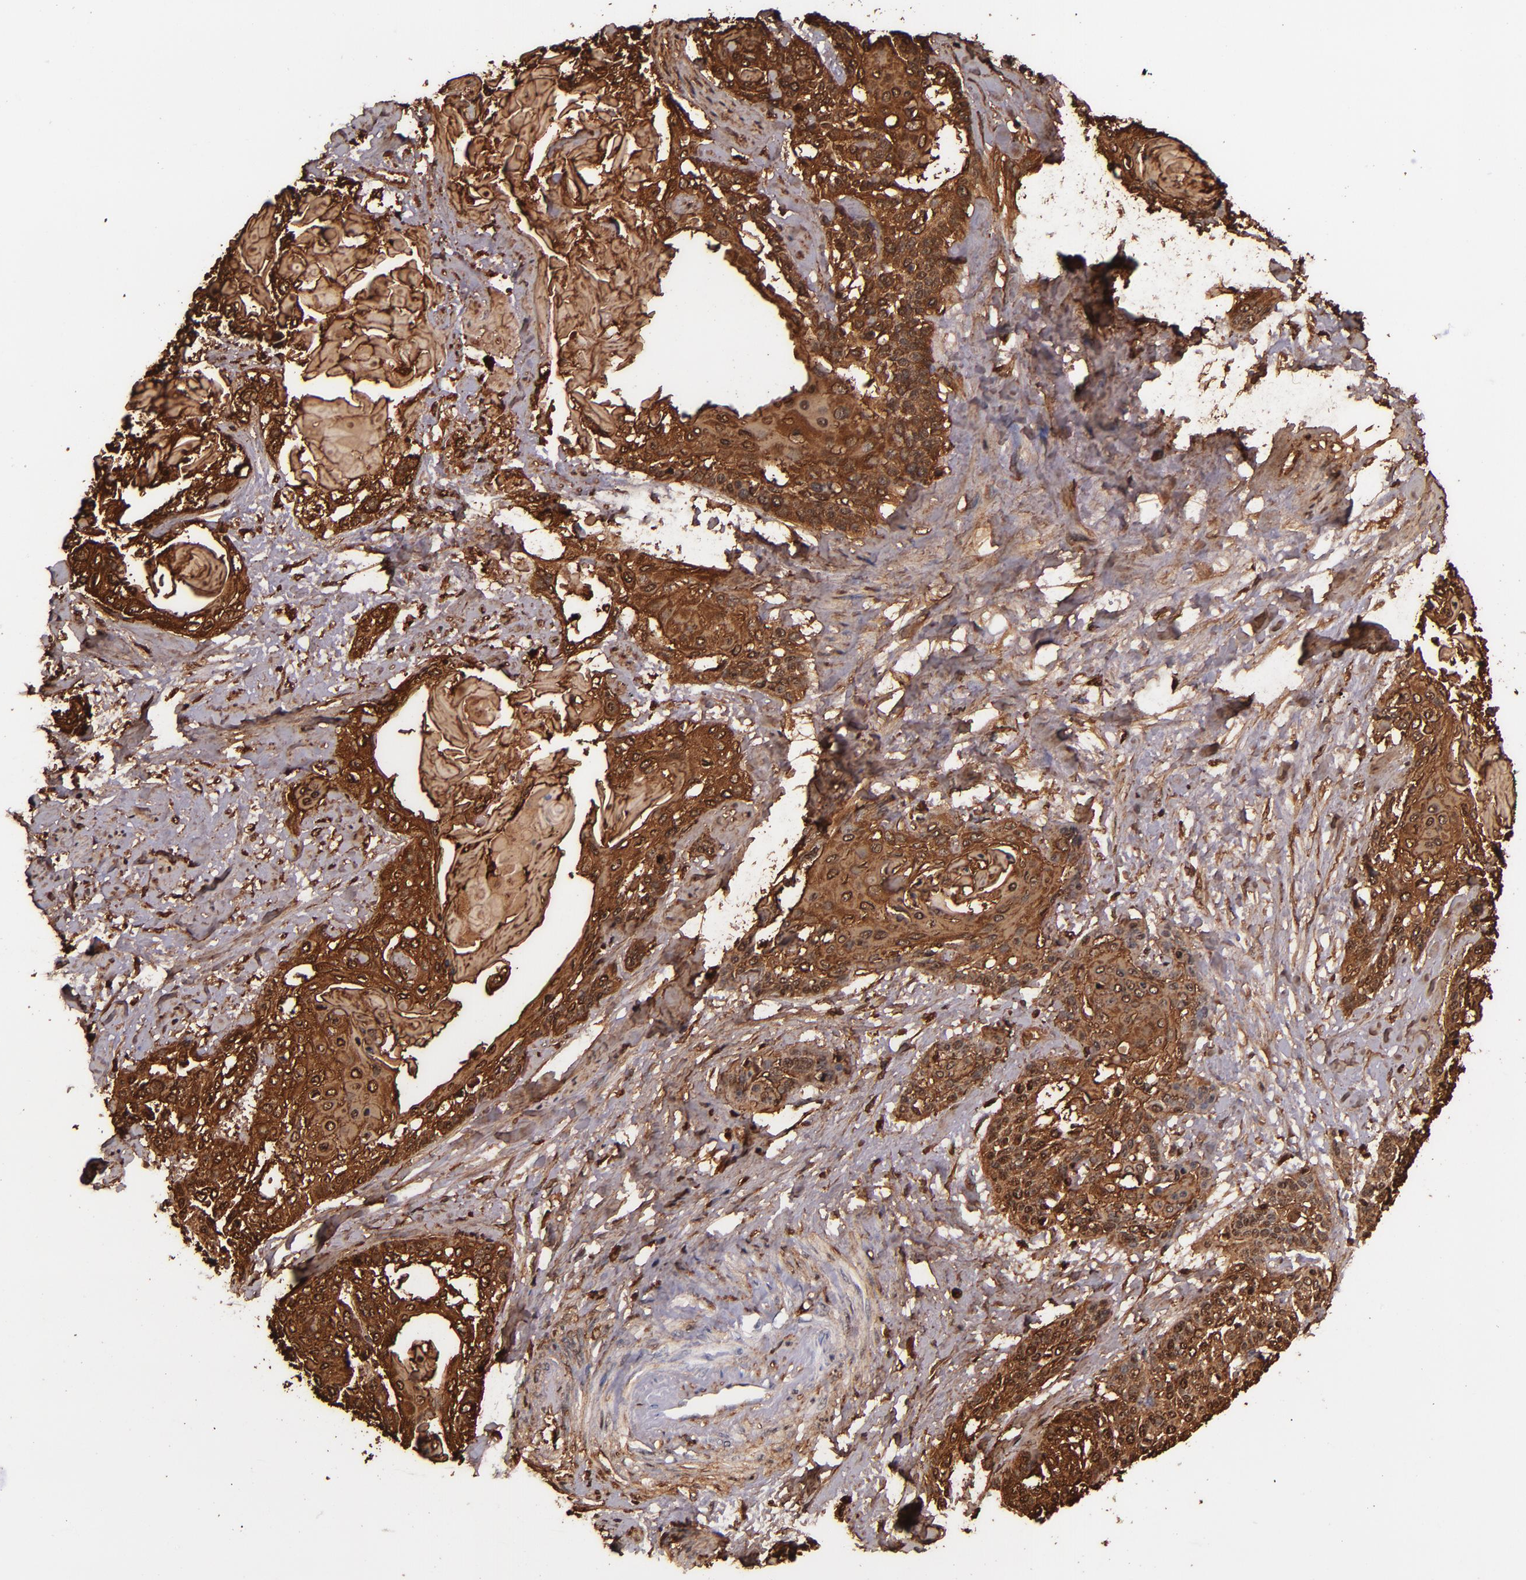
{"staining": {"intensity": "strong", "quantity": ">75%", "location": "cytoplasmic/membranous"}, "tissue": "cervical cancer", "cell_type": "Tumor cells", "image_type": "cancer", "snomed": [{"axis": "morphology", "description": "Squamous cell carcinoma, NOS"}, {"axis": "topography", "description": "Cervix"}], "caption": "IHC of squamous cell carcinoma (cervical) reveals high levels of strong cytoplasmic/membranous expression in about >75% of tumor cells.", "gene": "IVL", "patient": {"sex": "female", "age": 57}}